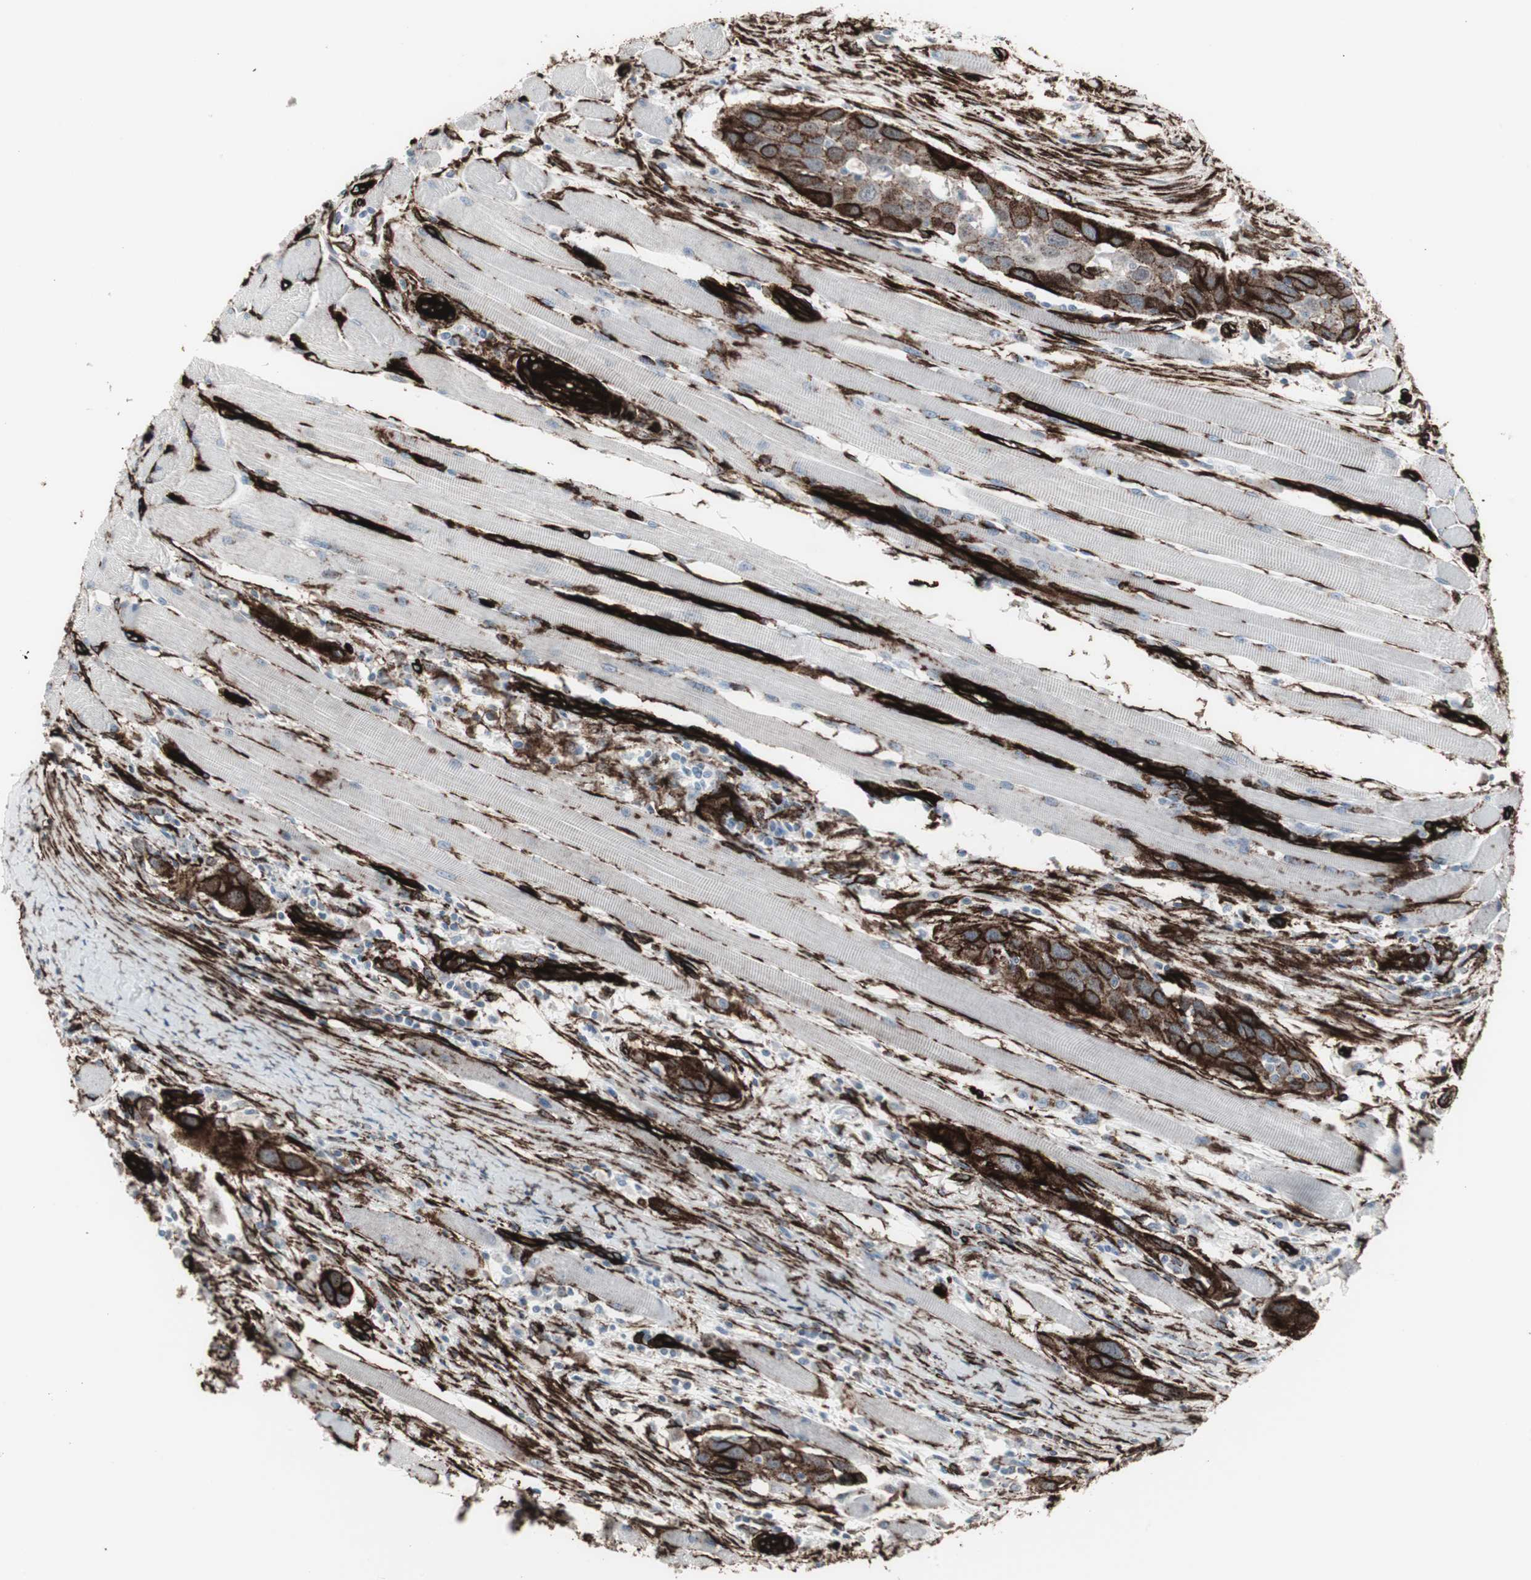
{"staining": {"intensity": "strong", "quantity": ">75%", "location": "cytoplasmic/membranous"}, "tissue": "head and neck cancer", "cell_type": "Tumor cells", "image_type": "cancer", "snomed": [{"axis": "morphology", "description": "Squamous cell carcinoma, NOS"}, {"axis": "topography", "description": "Oral tissue"}, {"axis": "topography", "description": "Head-Neck"}], "caption": "Immunohistochemistry photomicrograph of neoplastic tissue: head and neck cancer (squamous cell carcinoma) stained using immunohistochemistry reveals high levels of strong protein expression localized specifically in the cytoplasmic/membranous of tumor cells, appearing as a cytoplasmic/membranous brown color.", "gene": "PDGFA", "patient": {"sex": "female", "age": 50}}